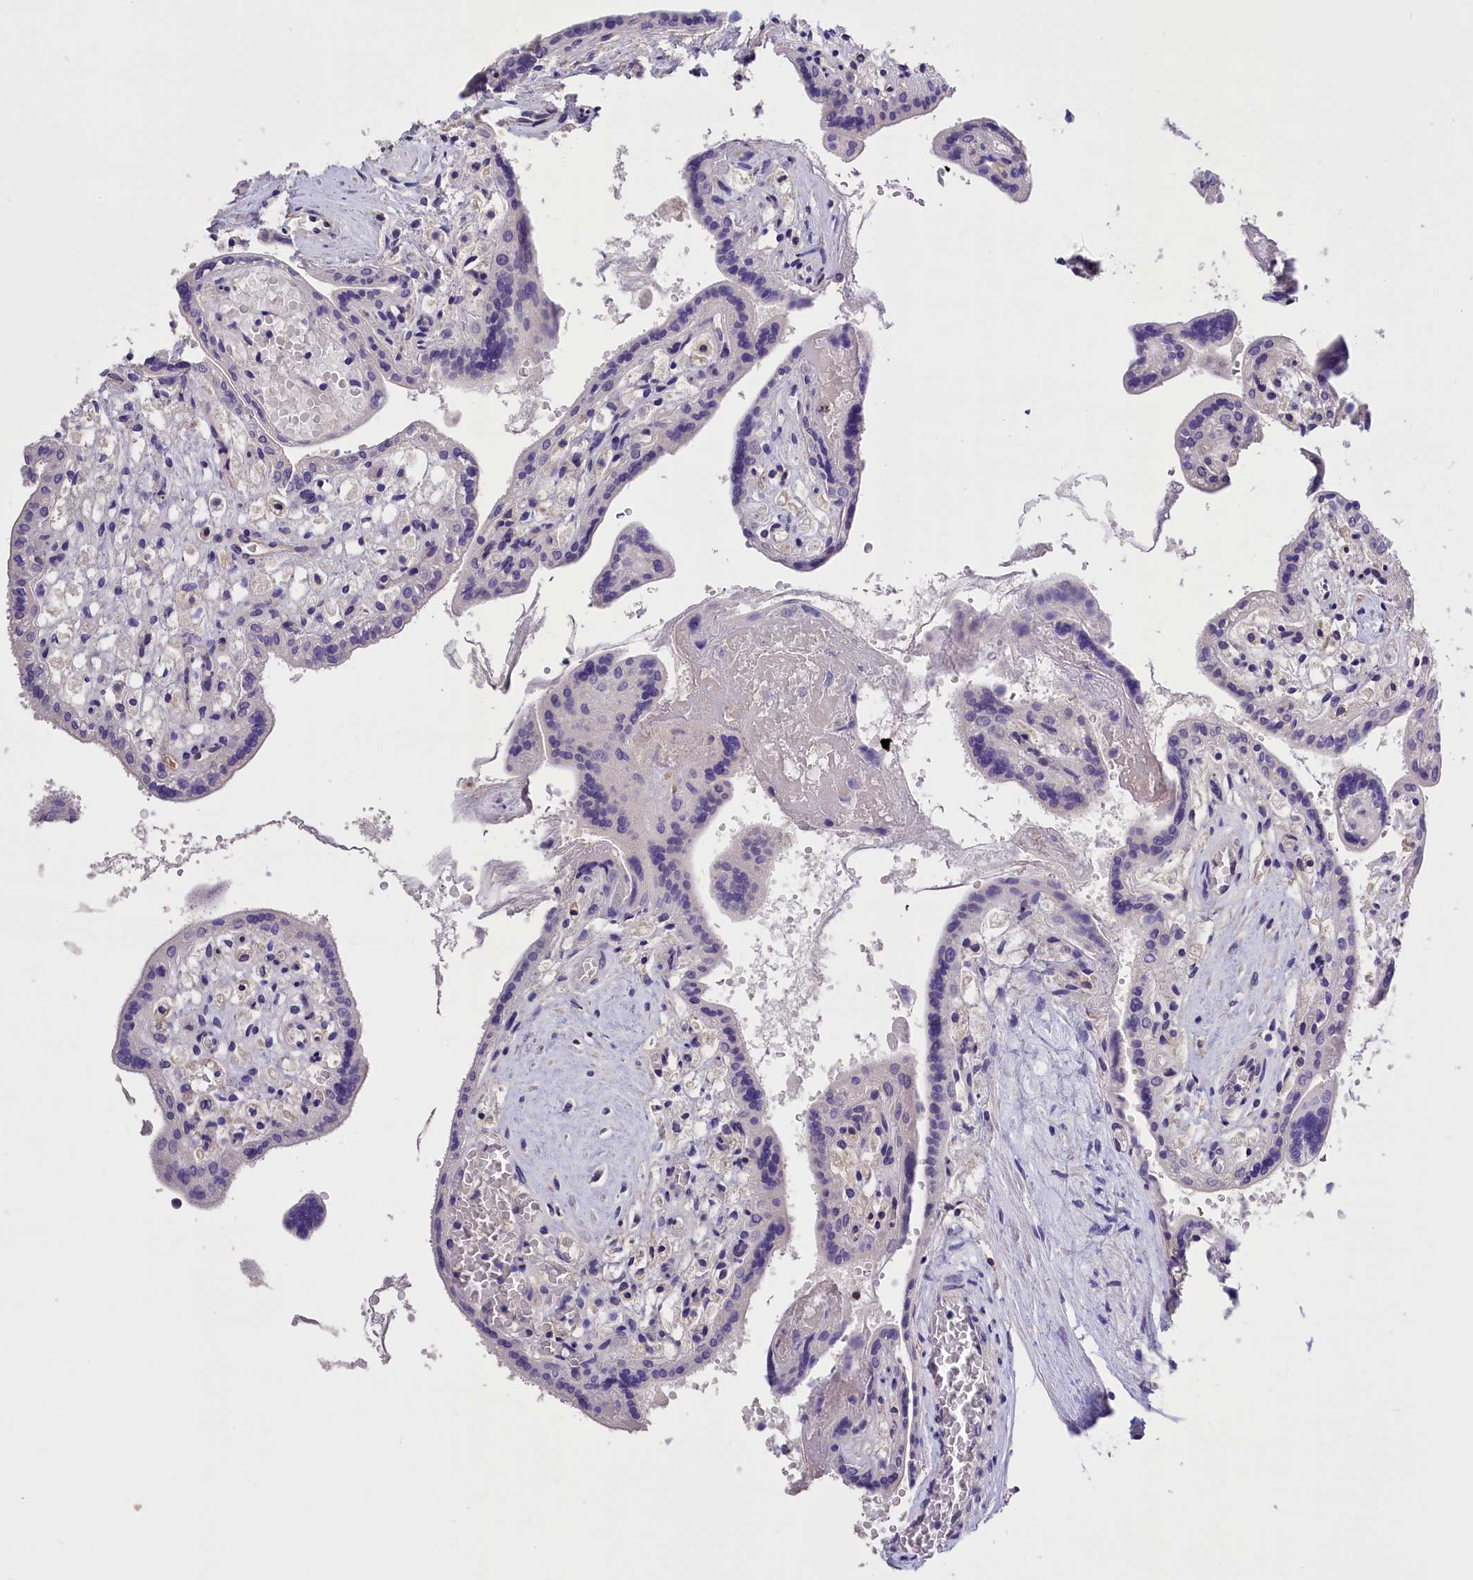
{"staining": {"intensity": "negative", "quantity": "none", "location": "none"}, "tissue": "placenta", "cell_type": "Trophoblastic cells", "image_type": "normal", "snomed": [{"axis": "morphology", "description": "Normal tissue, NOS"}, {"axis": "topography", "description": "Placenta"}], "caption": "Placenta was stained to show a protein in brown. There is no significant staining in trophoblastic cells. (DAB (3,3'-diaminobenzidine) IHC visualized using brightfield microscopy, high magnification).", "gene": "BTBD9", "patient": {"sex": "female", "age": 37}}